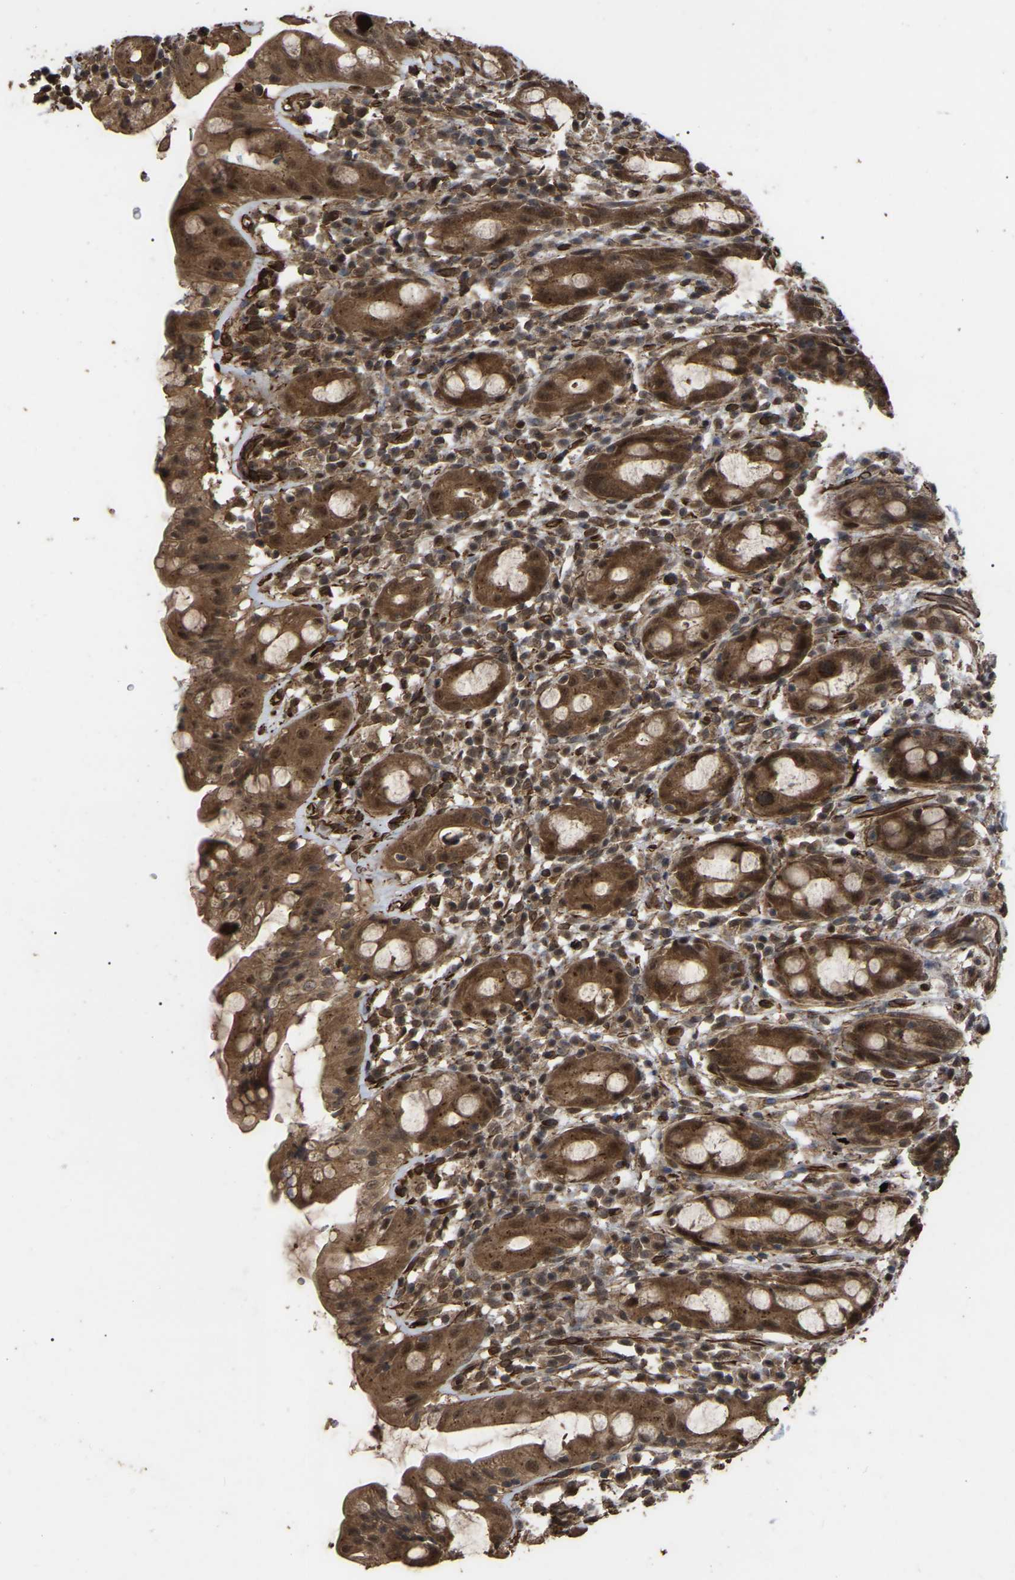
{"staining": {"intensity": "moderate", "quantity": ">75%", "location": "cytoplasmic/membranous,nuclear"}, "tissue": "rectum", "cell_type": "Glandular cells", "image_type": "normal", "snomed": [{"axis": "morphology", "description": "Normal tissue, NOS"}, {"axis": "topography", "description": "Rectum"}], "caption": "Immunohistochemistry (IHC) (DAB) staining of unremarkable human rectum reveals moderate cytoplasmic/membranous,nuclear protein expression in approximately >75% of glandular cells. Using DAB (3,3'-diaminobenzidine) (brown) and hematoxylin (blue) stains, captured at high magnification using brightfield microscopy.", "gene": "FAM161B", "patient": {"sex": "male", "age": 44}}